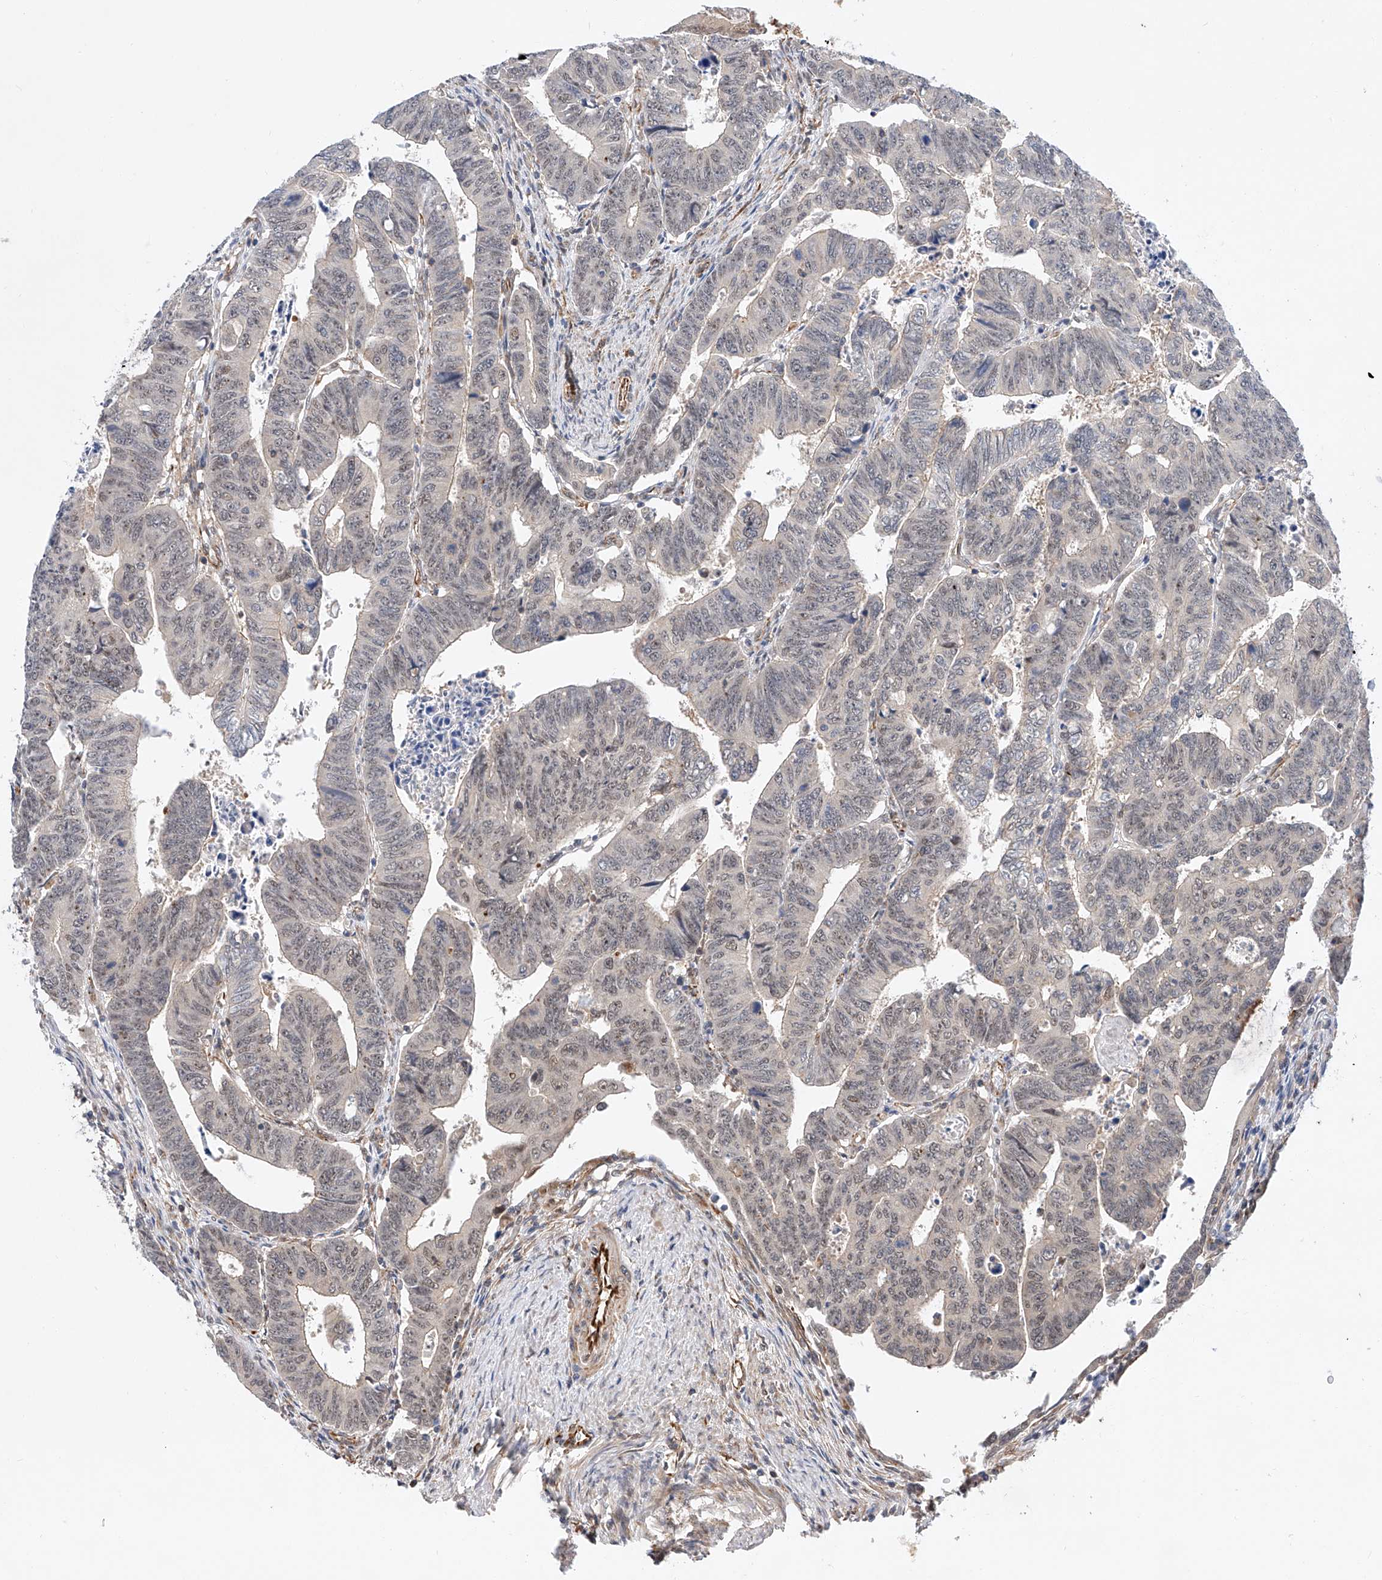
{"staining": {"intensity": "weak", "quantity": "<25%", "location": "nuclear"}, "tissue": "colorectal cancer", "cell_type": "Tumor cells", "image_type": "cancer", "snomed": [{"axis": "morphology", "description": "Normal tissue, NOS"}, {"axis": "morphology", "description": "Adenocarcinoma, NOS"}, {"axis": "topography", "description": "Rectum"}], "caption": "The image exhibits no significant expression in tumor cells of colorectal cancer (adenocarcinoma).", "gene": "AMD1", "patient": {"sex": "female", "age": 65}}